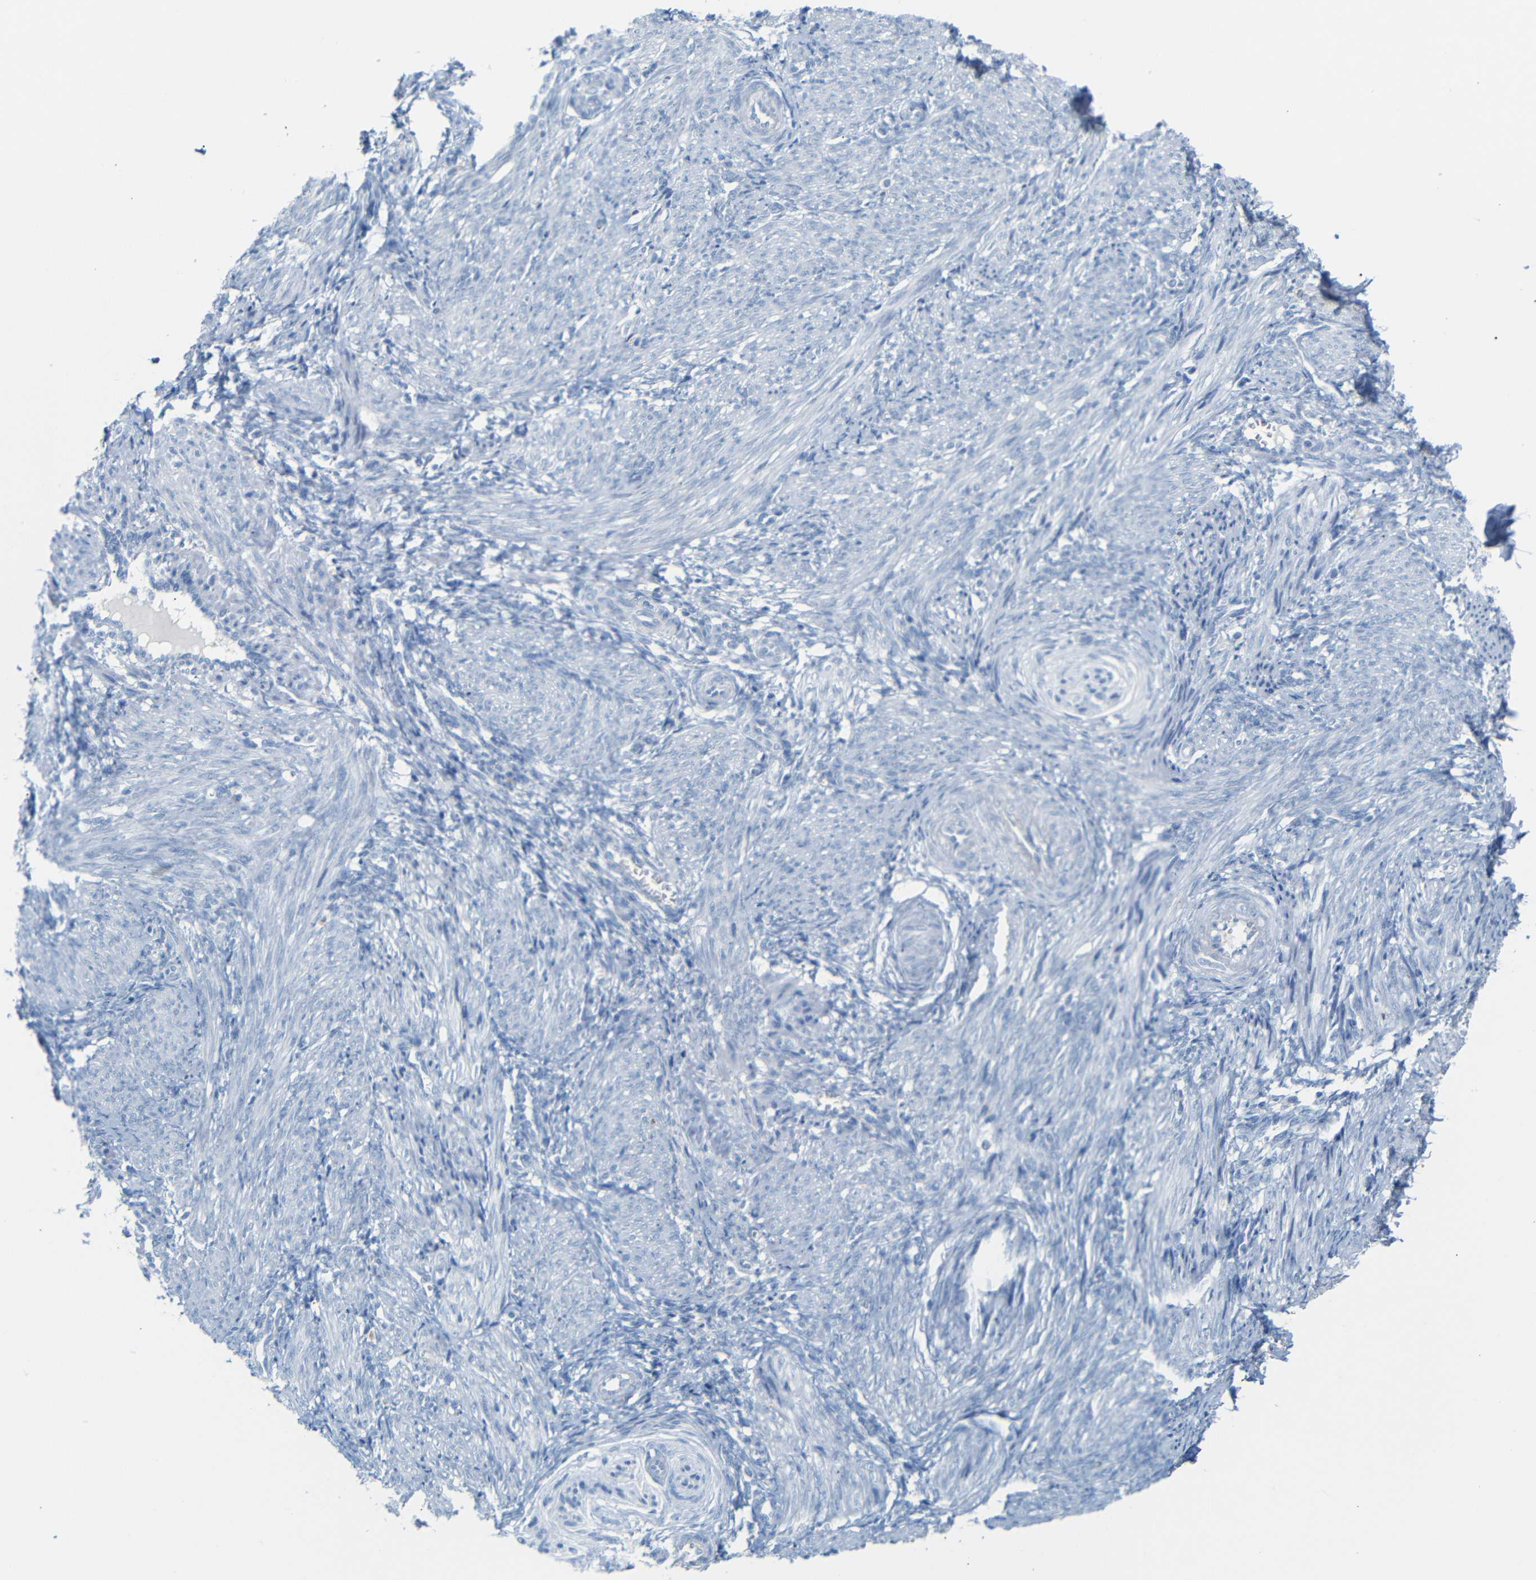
{"staining": {"intensity": "negative", "quantity": "none", "location": "none"}, "tissue": "smooth muscle", "cell_type": "Smooth muscle cells", "image_type": "normal", "snomed": [{"axis": "morphology", "description": "Normal tissue, NOS"}, {"axis": "topography", "description": "Endometrium"}], "caption": "The immunohistochemistry (IHC) photomicrograph has no significant positivity in smooth muscle cells of smooth muscle.", "gene": "DYNAP", "patient": {"sex": "female", "age": 33}}